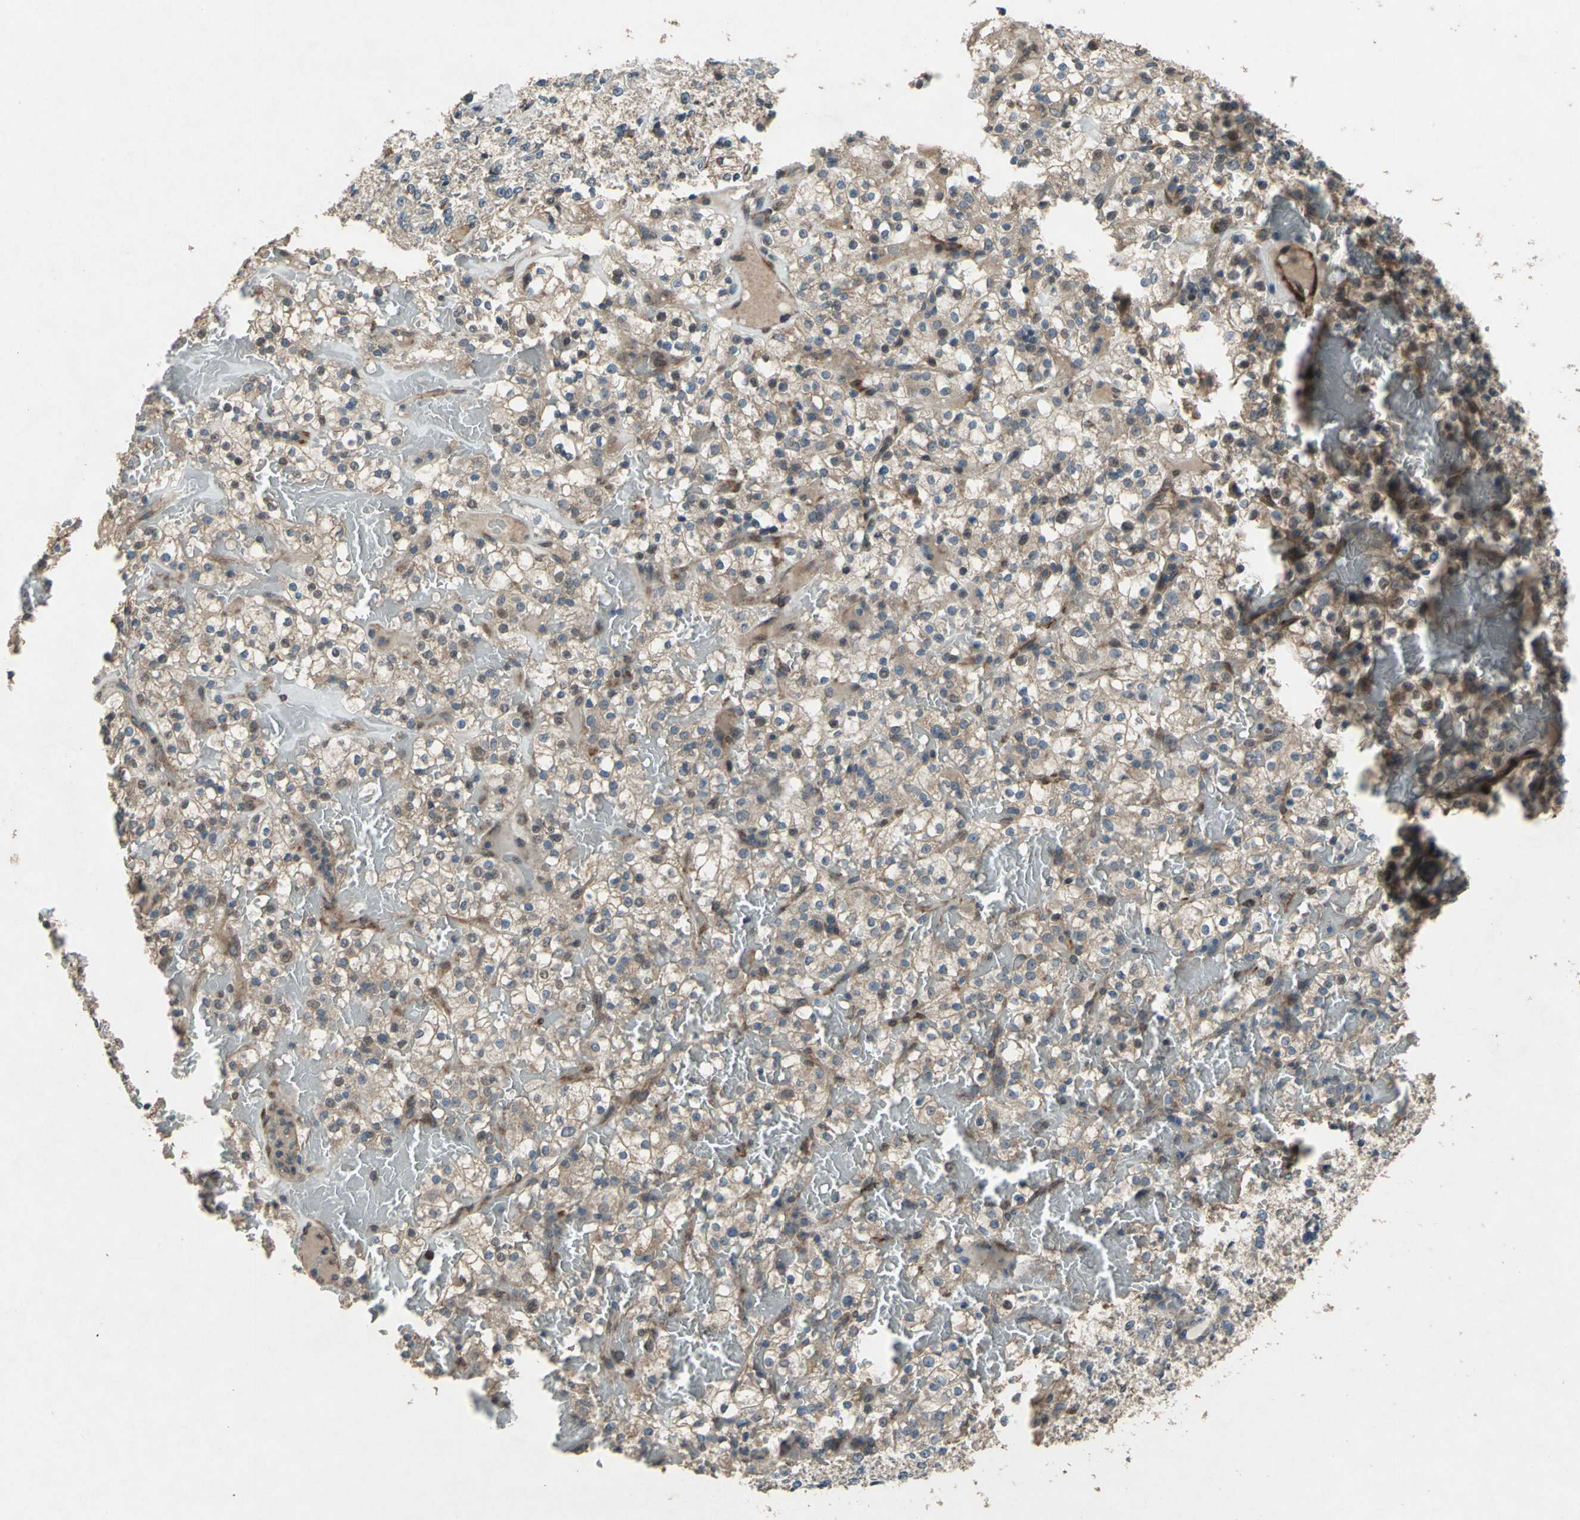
{"staining": {"intensity": "weak", "quantity": "25%-75%", "location": "cytoplasmic/membranous"}, "tissue": "renal cancer", "cell_type": "Tumor cells", "image_type": "cancer", "snomed": [{"axis": "morphology", "description": "Normal tissue, NOS"}, {"axis": "morphology", "description": "Adenocarcinoma, NOS"}, {"axis": "topography", "description": "Kidney"}], "caption": "Protein staining by IHC shows weak cytoplasmic/membranous staining in about 25%-75% of tumor cells in renal cancer (adenocarcinoma).", "gene": "SEPTIN4", "patient": {"sex": "female", "age": 72}}